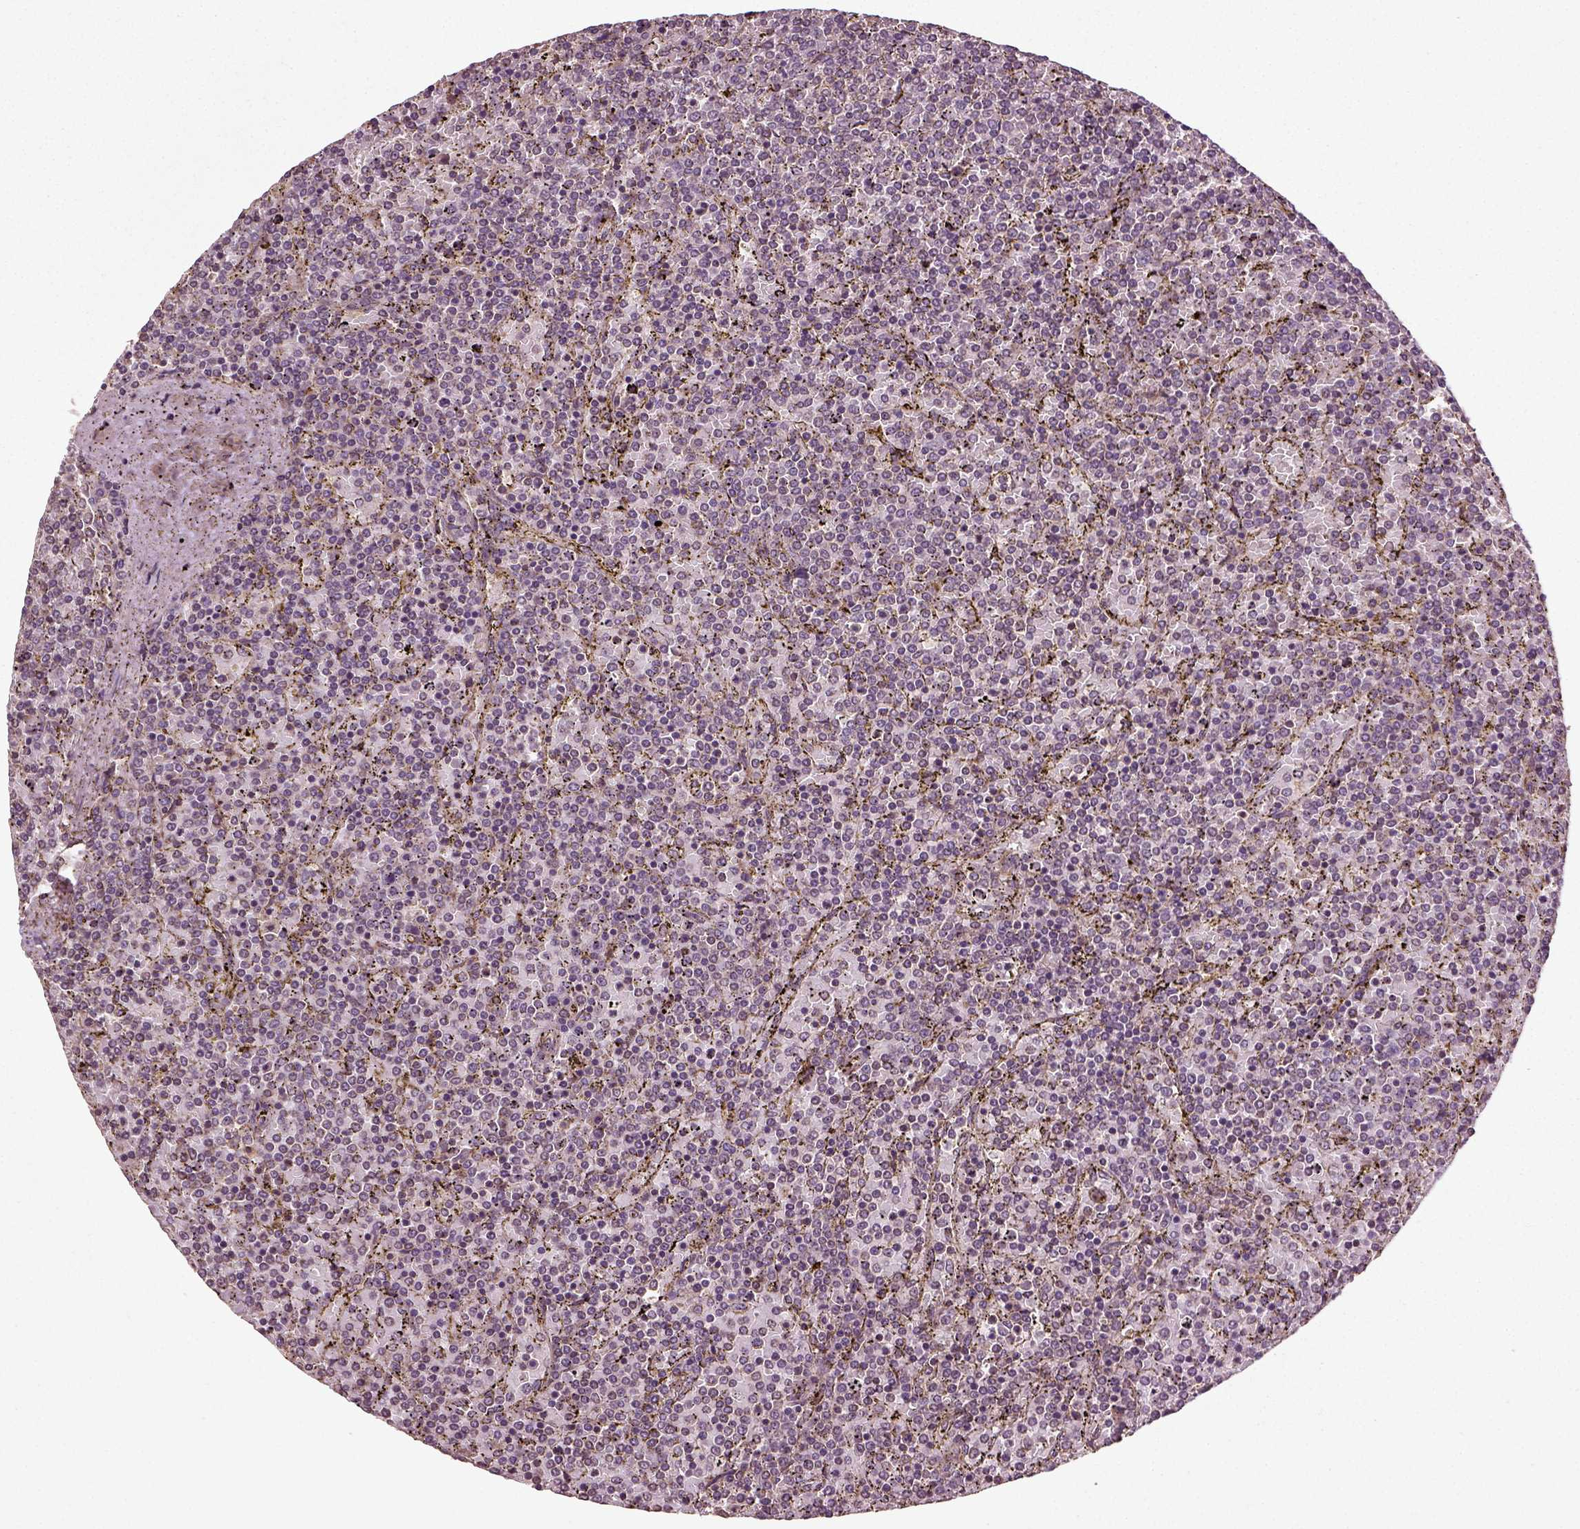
{"staining": {"intensity": "negative", "quantity": "none", "location": "none"}, "tissue": "lymphoma", "cell_type": "Tumor cells", "image_type": "cancer", "snomed": [{"axis": "morphology", "description": "Malignant lymphoma, non-Hodgkin's type, Low grade"}, {"axis": "topography", "description": "Spleen"}], "caption": "Protein analysis of lymphoma shows no significant expression in tumor cells.", "gene": "ERV3-1", "patient": {"sex": "female", "age": 77}}